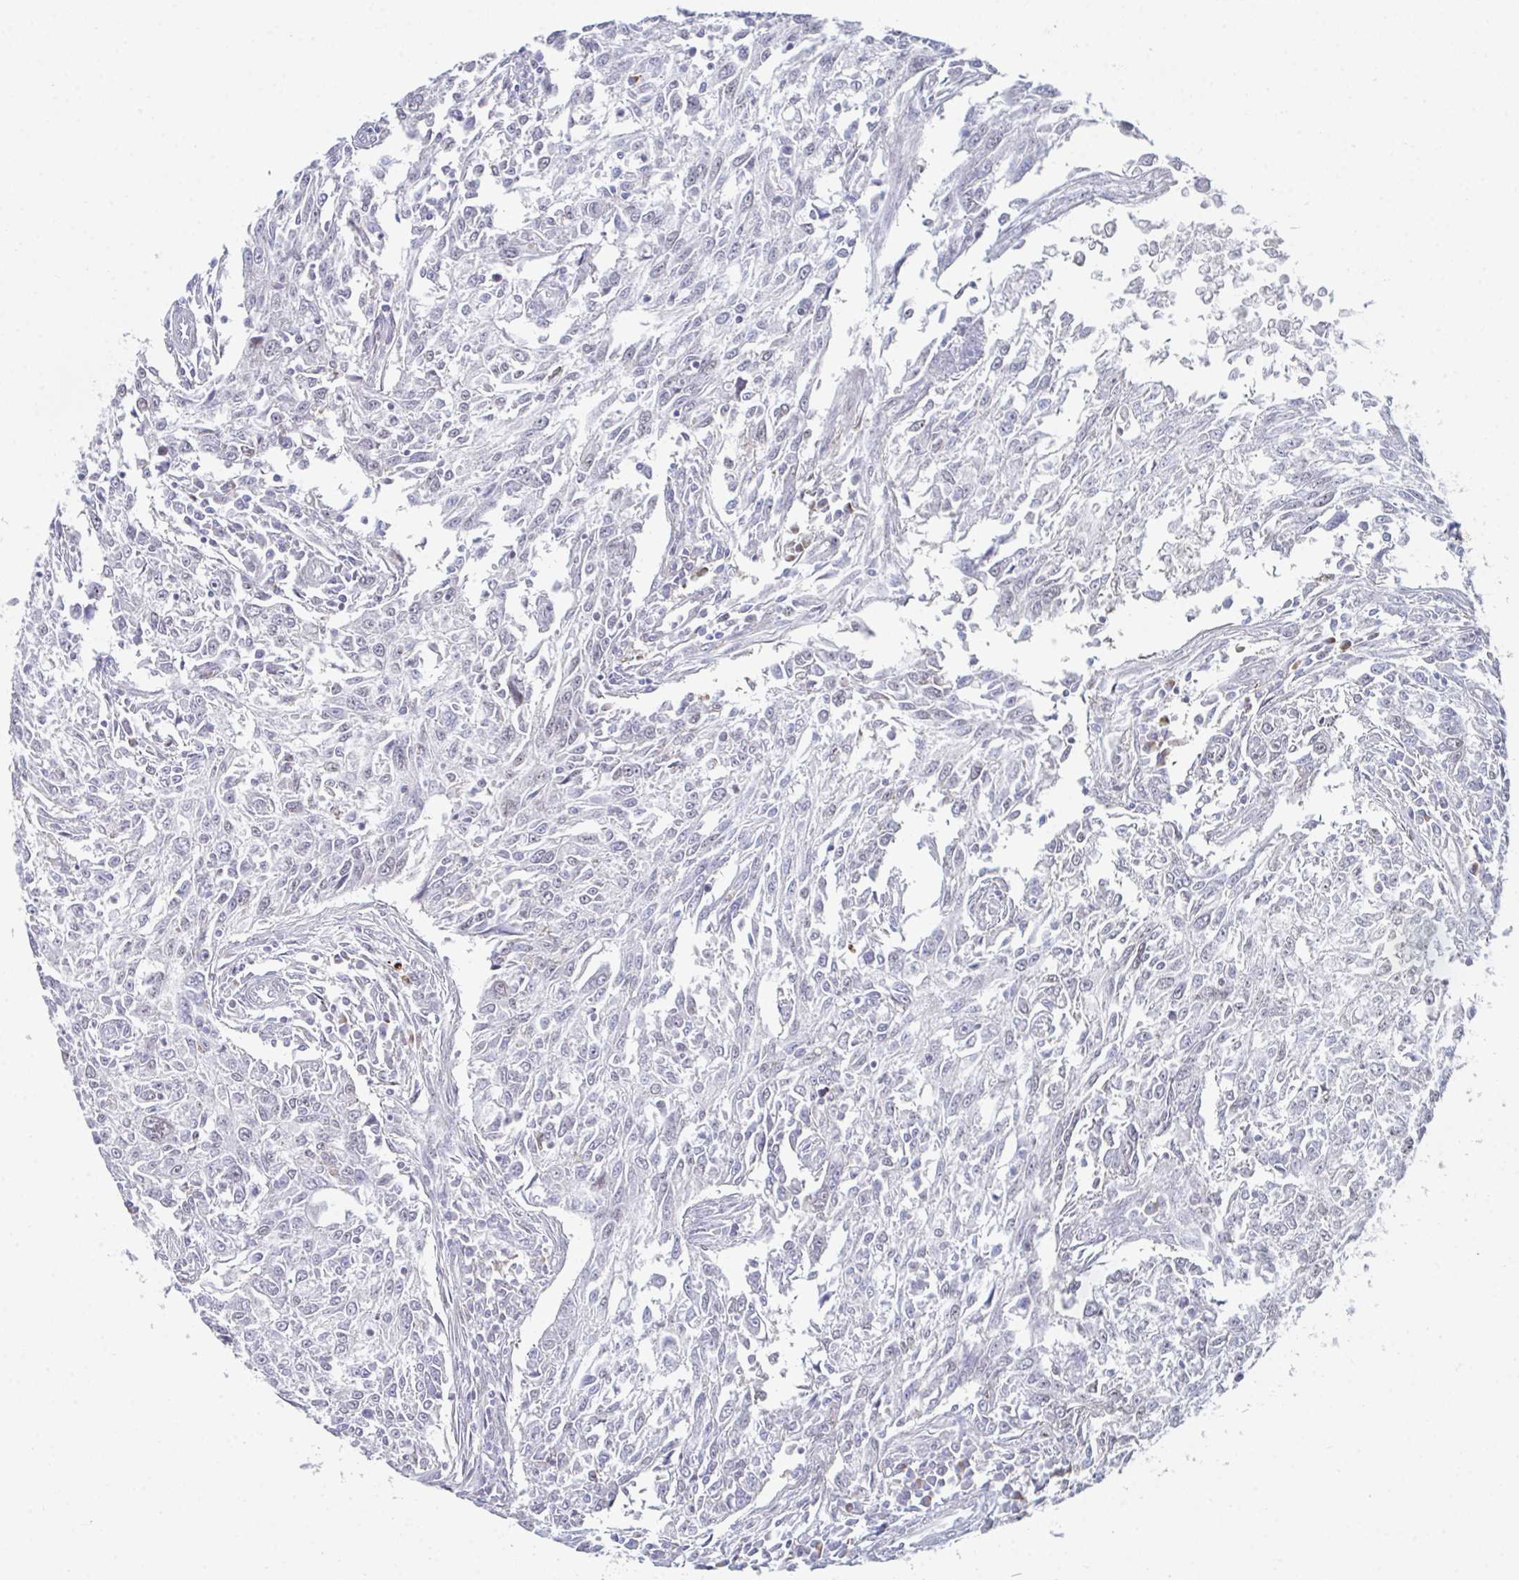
{"staining": {"intensity": "negative", "quantity": "none", "location": "none"}, "tissue": "breast cancer", "cell_type": "Tumor cells", "image_type": "cancer", "snomed": [{"axis": "morphology", "description": "Duct carcinoma"}, {"axis": "topography", "description": "Breast"}], "caption": "Micrograph shows no significant protein staining in tumor cells of breast invasive ductal carcinoma.", "gene": "CENPT", "patient": {"sex": "female", "age": 50}}